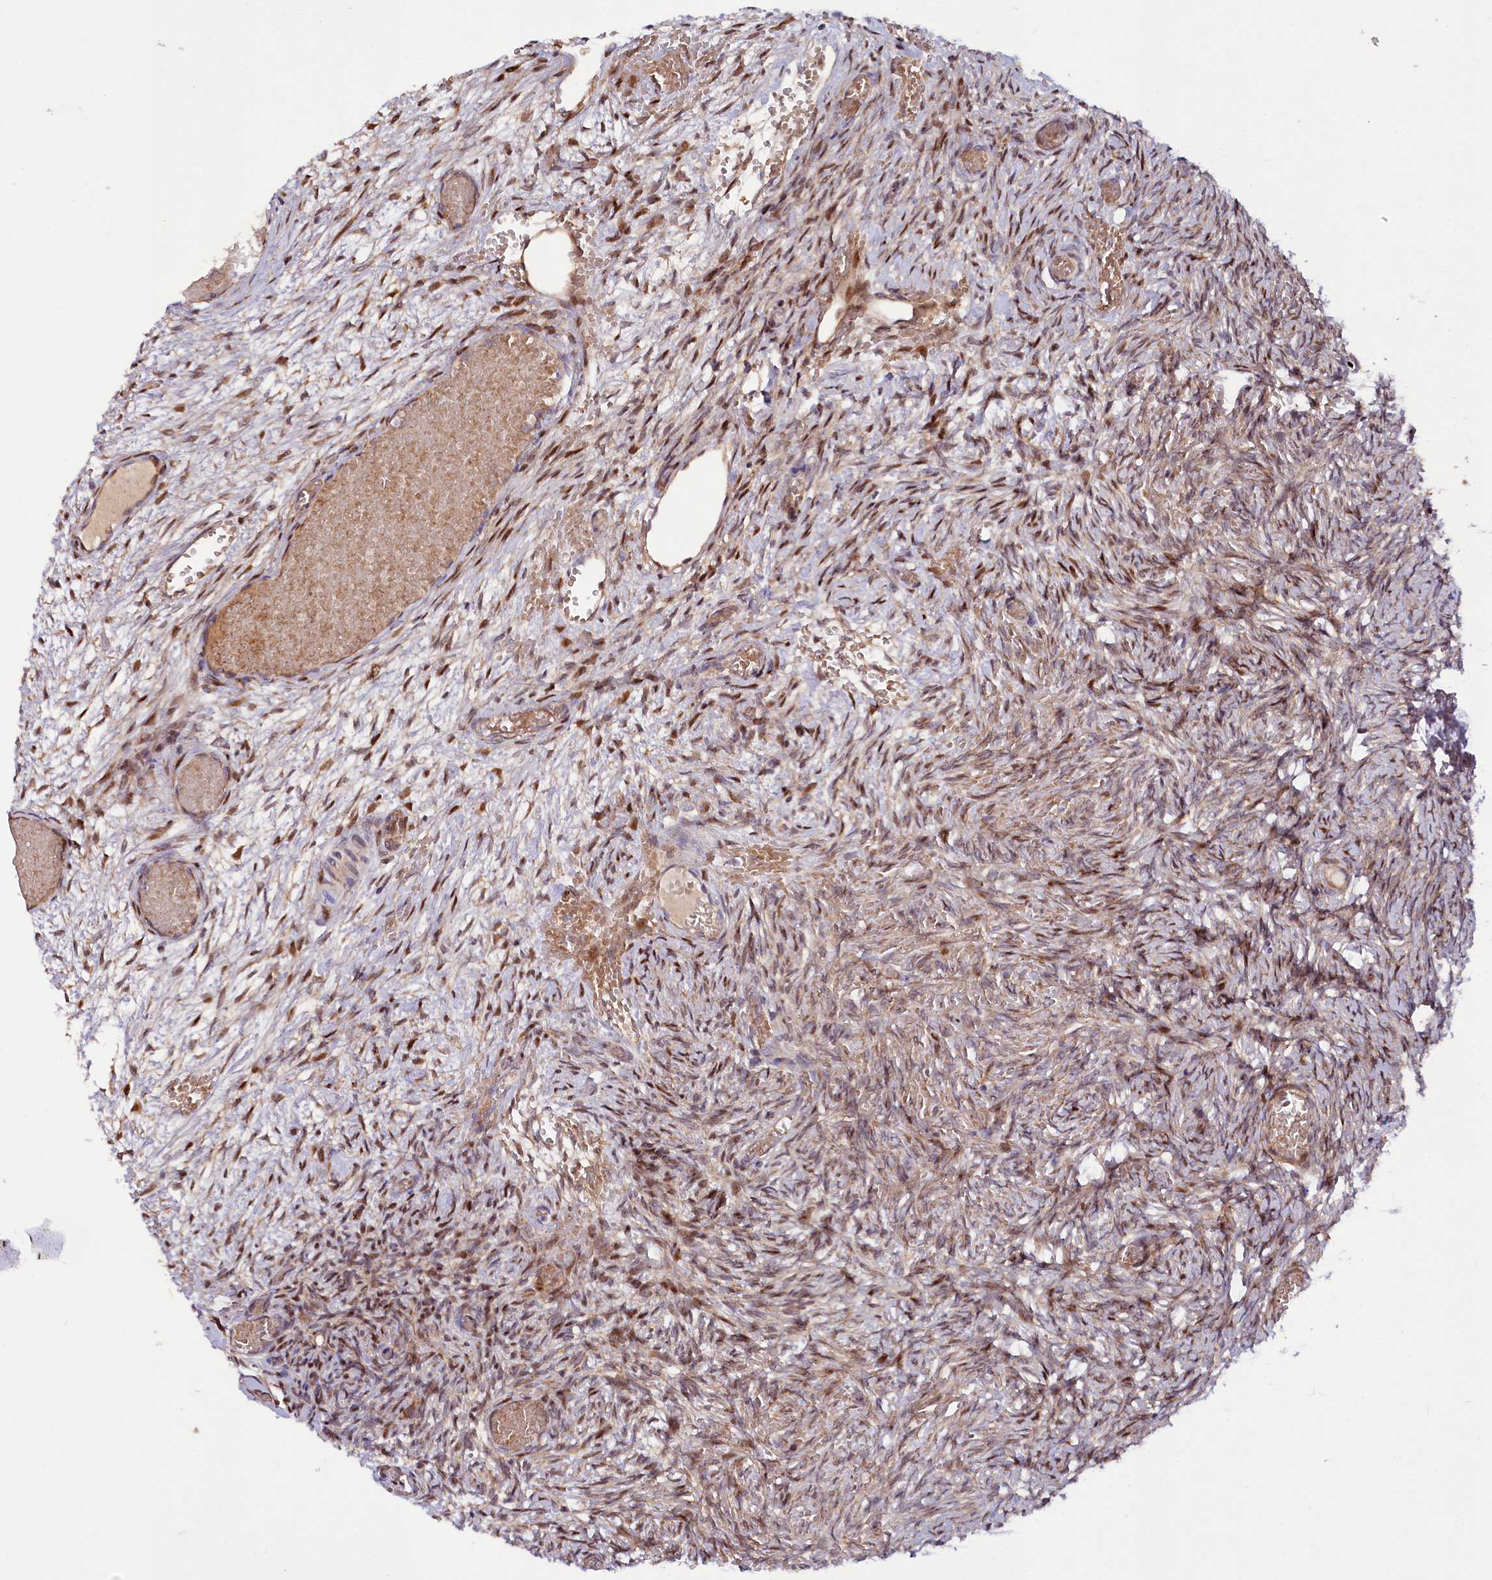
{"staining": {"intensity": "moderate", "quantity": ">75%", "location": "nuclear"}, "tissue": "ovary", "cell_type": "Ovarian stroma cells", "image_type": "normal", "snomed": [{"axis": "morphology", "description": "Adenocarcinoma, NOS"}, {"axis": "topography", "description": "Endometrium"}], "caption": "Brown immunohistochemical staining in normal human ovary shows moderate nuclear positivity in approximately >75% of ovarian stroma cells.", "gene": "PDZRN3", "patient": {"sex": "female", "age": 32}}